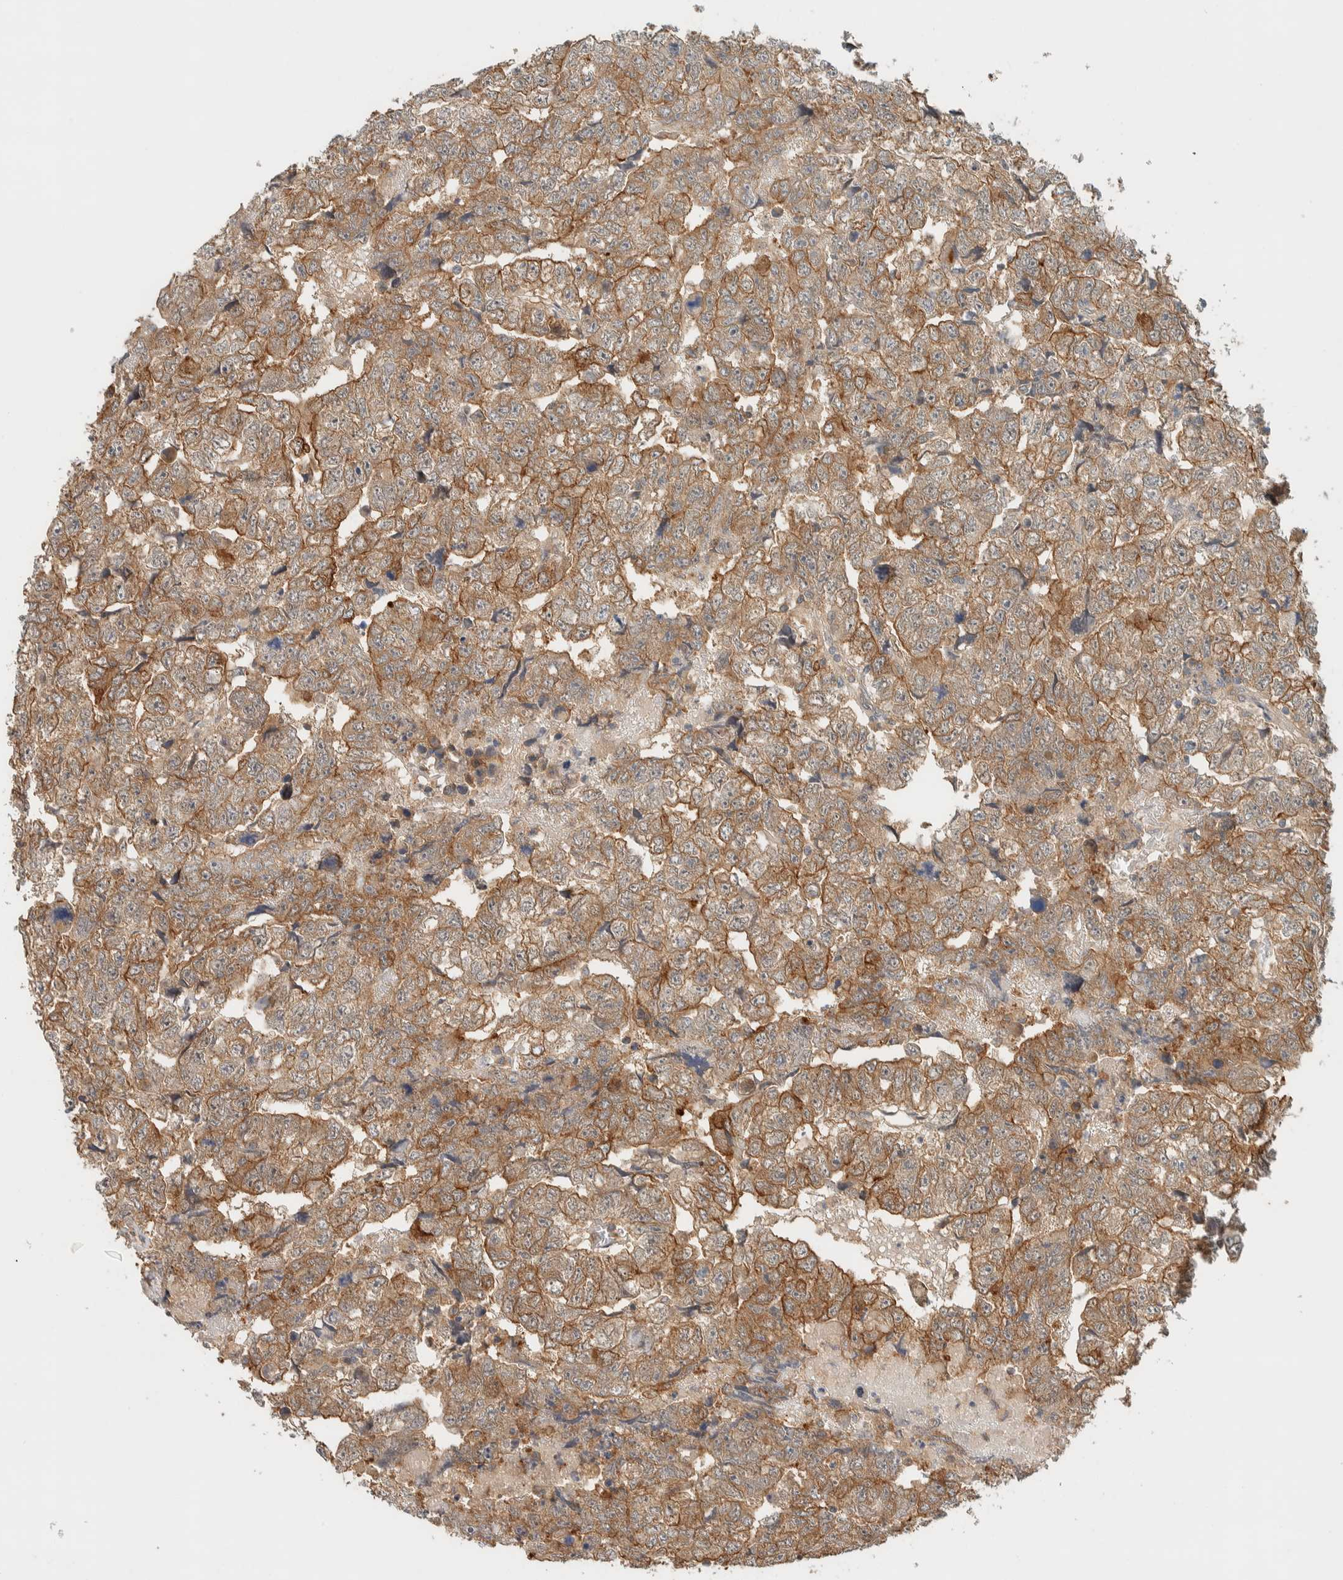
{"staining": {"intensity": "moderate", "quantity": ">75%", "location": "cytoplasmic/membranous"}, "tissue": "testis cancer", "cell_type": "Tumor cells", "image_type": "cancer", "snomed": [{"axis": "morphology", "description": "Carcinoma, Embryonal, NOS"}, {"axis": "topography", "description": "Testis"}], "caption": "Testis cancer stained with a brown dye reveals moderate cytoplasmic/membranous positive positivity in approximately >75% of tumor cells.", "gene": "RAB11FIP1", "patient": {"sex": "male", "age": 36}}